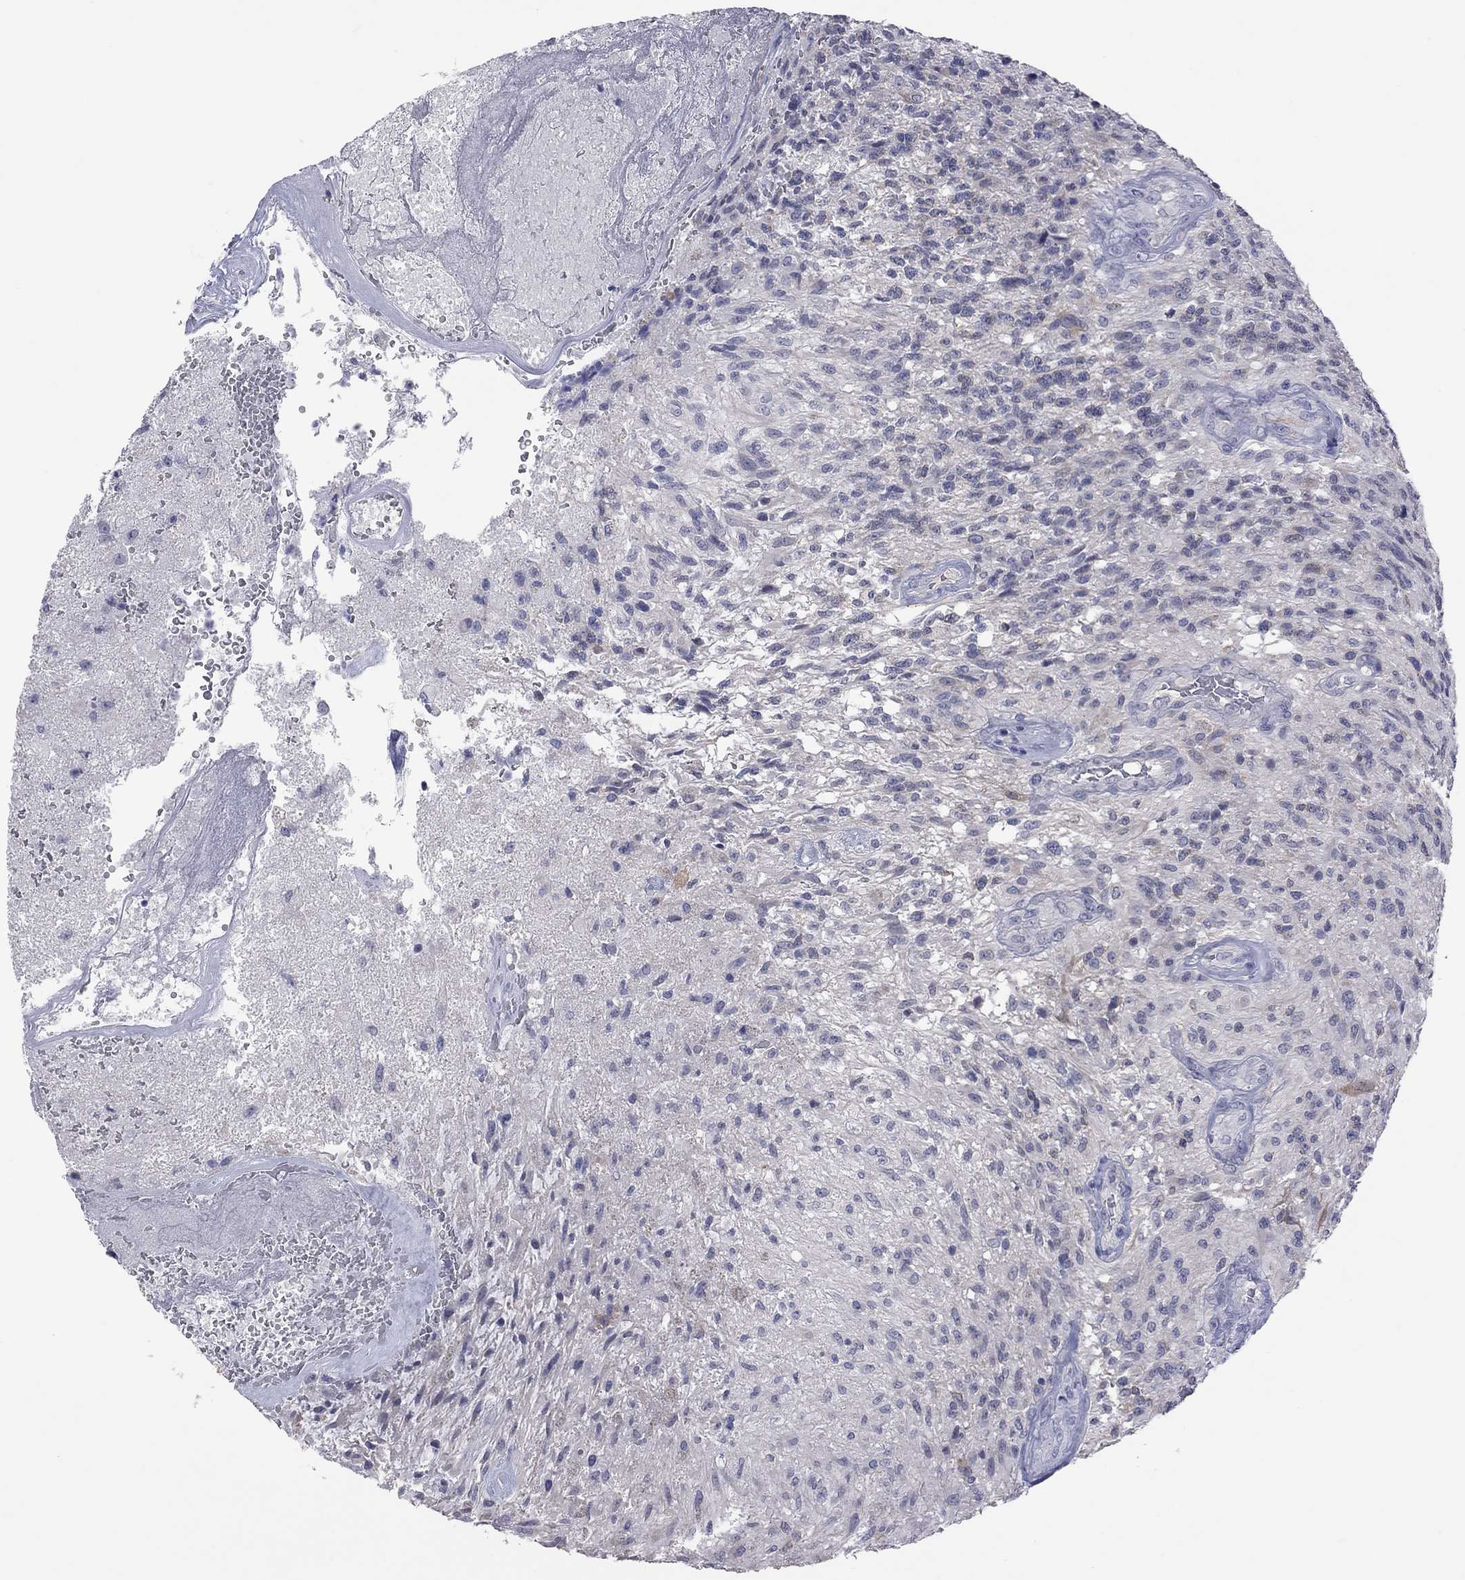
{"staining": {"intensity": "negative", "quantity": "none", "location": "none"}, "tissue": "glioma", "cell_type": "Tumor cells", "image_type": "cancer", "snomed": [{"axis": "morphology", "description": "Glioma, malignant, High grade"}, {"axis": "topography", "description": "Brain"}], "caption": "Human malignant glioma (high-grade) stained for a protein using immunohistochemistry demonstrates no positivity in tumor cells.", "gene": "HYLS1", "patient": {"sex": "male", "age": 56}}